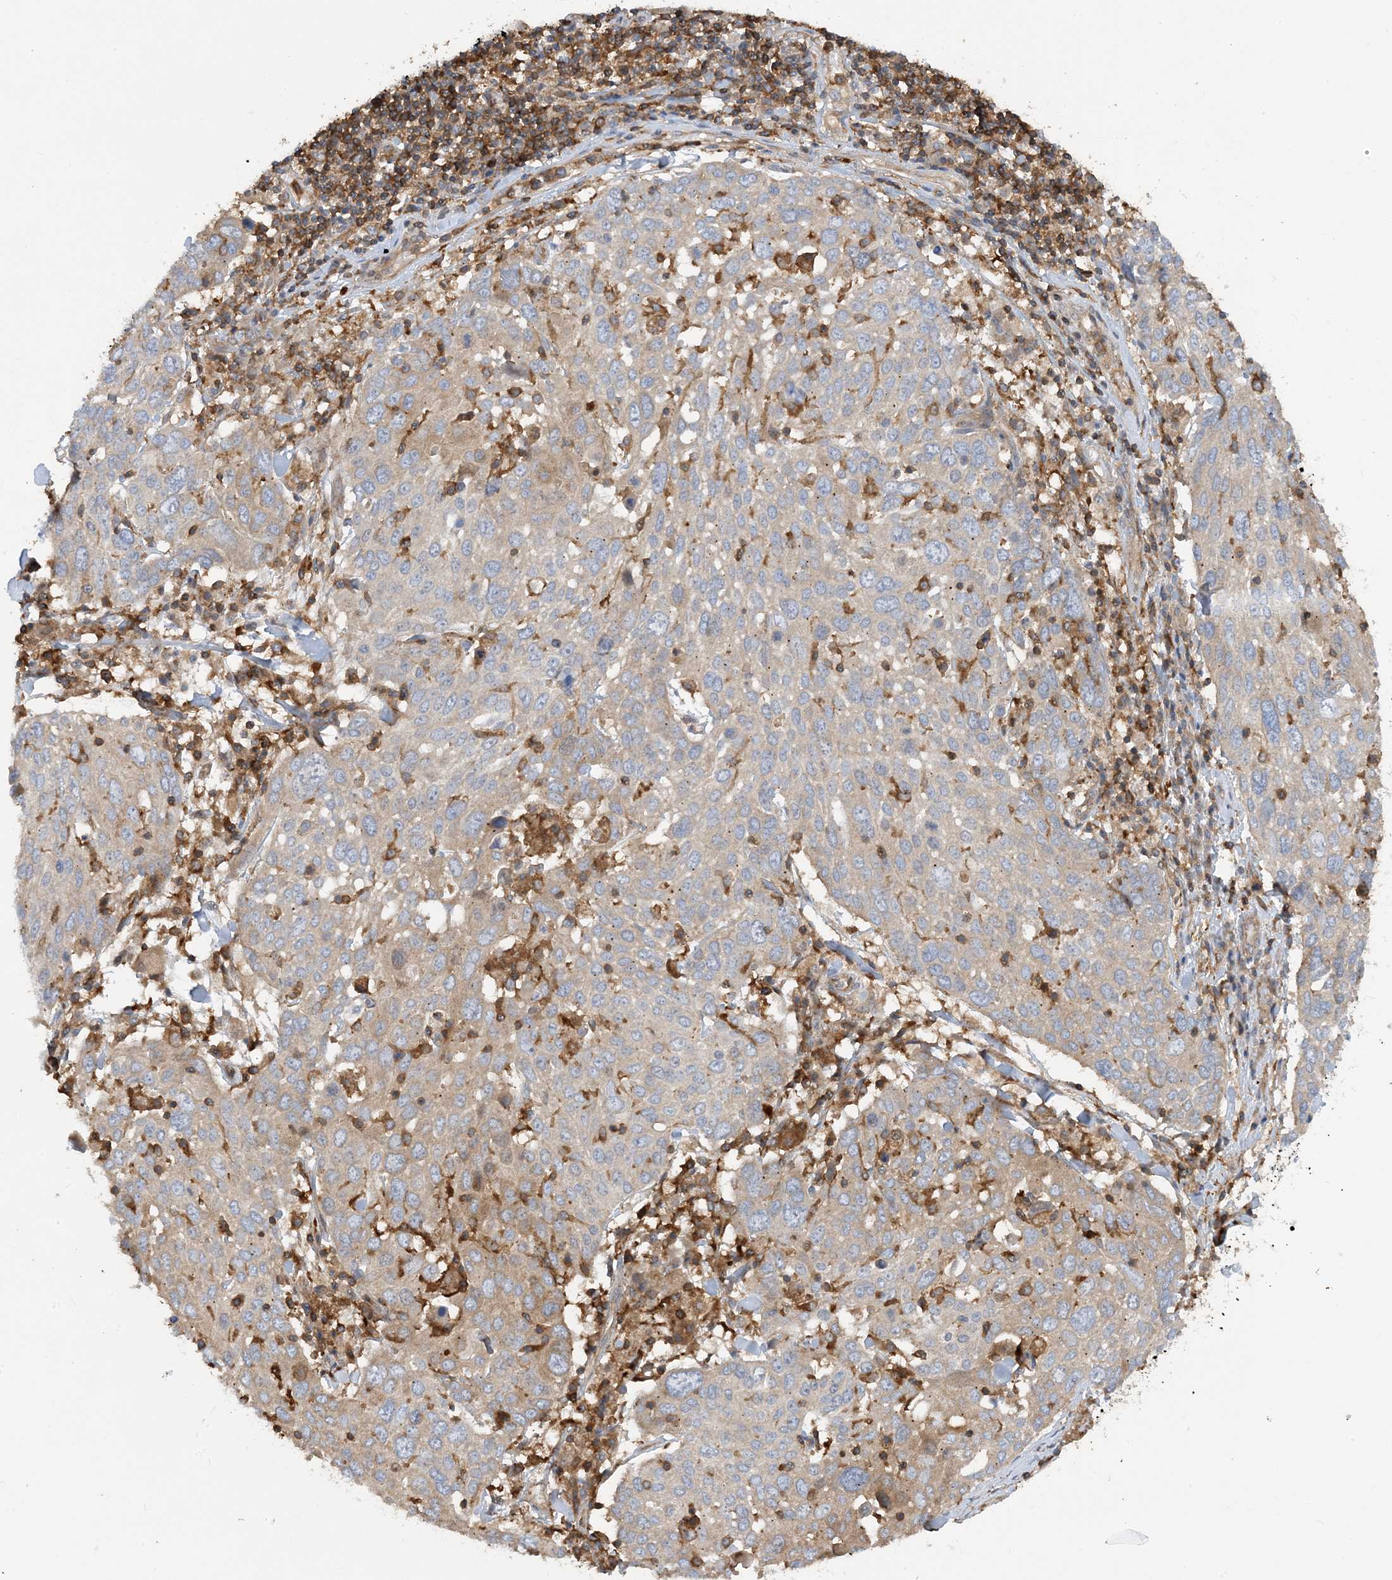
{"staining": {"intensity": "weak", "quantity": "<25%", "location": "cytoplasmic/membranous"}, "tissue": "lung cancer", "cell_type": "Tumor cells", "image_type": "cancer", "snomed": [{"axis": "morphology", "description": "Squamous cell carcinoma, NOS"}, {"axis": "topography", "description": "Lung"}], "caption": "This is an IHC image of lung squamous cell carcinoma. There is no expression in tumor cells.", "gene": "SFMBT2", "patient": {"sex": "male", "age": 65}}